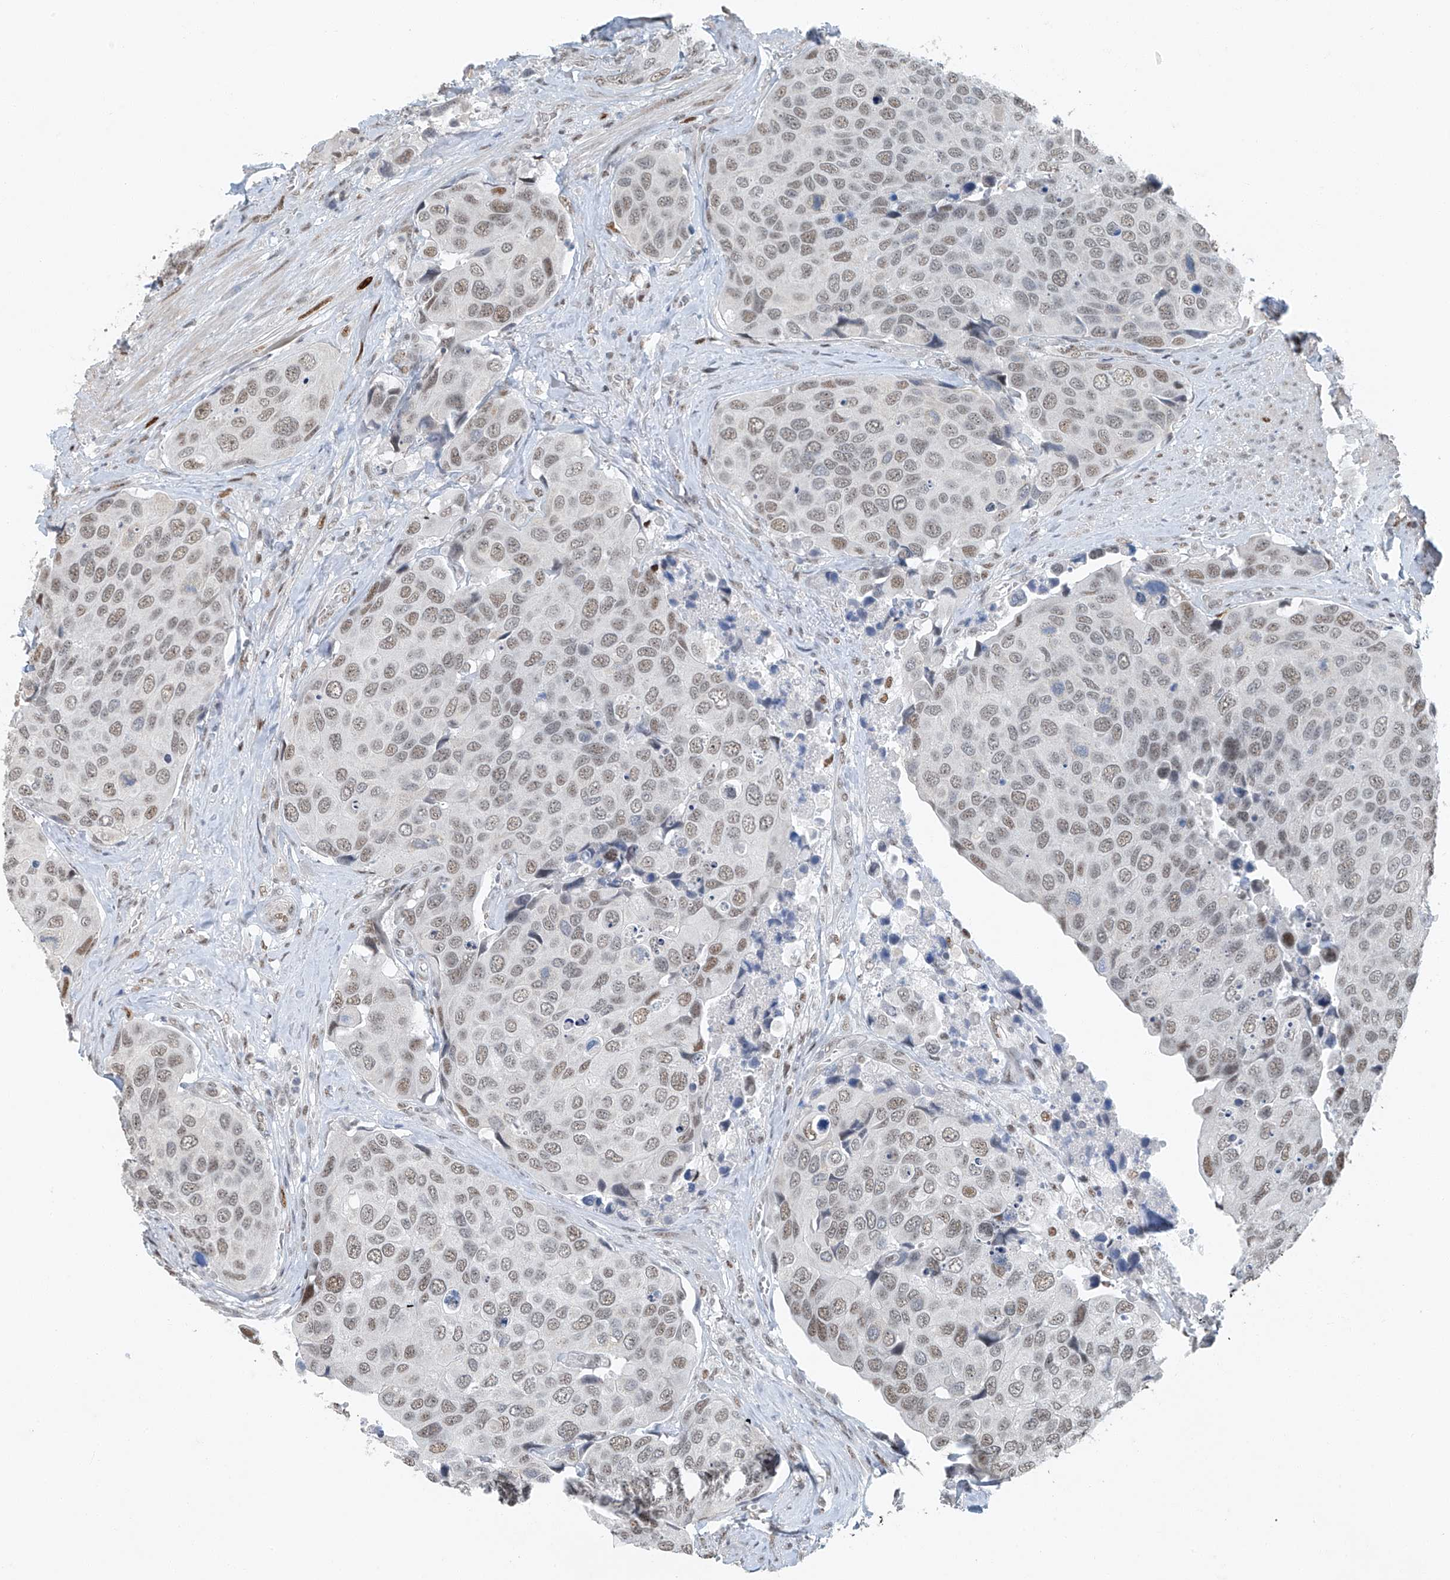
{"staining": {"intensity": "moderate", "quantity": ">75%", "location": "nuclear"}, "tissue": "urothelial cancer", "cell_type": "Tumor cells", "image_type": "cancer", "snomed": [{"axis": "morphology", "description": "Urothelial carcinoma, High grade"}, {"axis": "topography", "description": "Urinary bladder"}], "caption": "Immunohistochemistry photomicrograph of urothelial carcinoma (high-grade) stained for a protein (brown), which displays medium levels of moderate nuclear staining in about >75% of tumor cells.", "gene": "TAF8", "patient": {"sex": "male", "age": 74}}